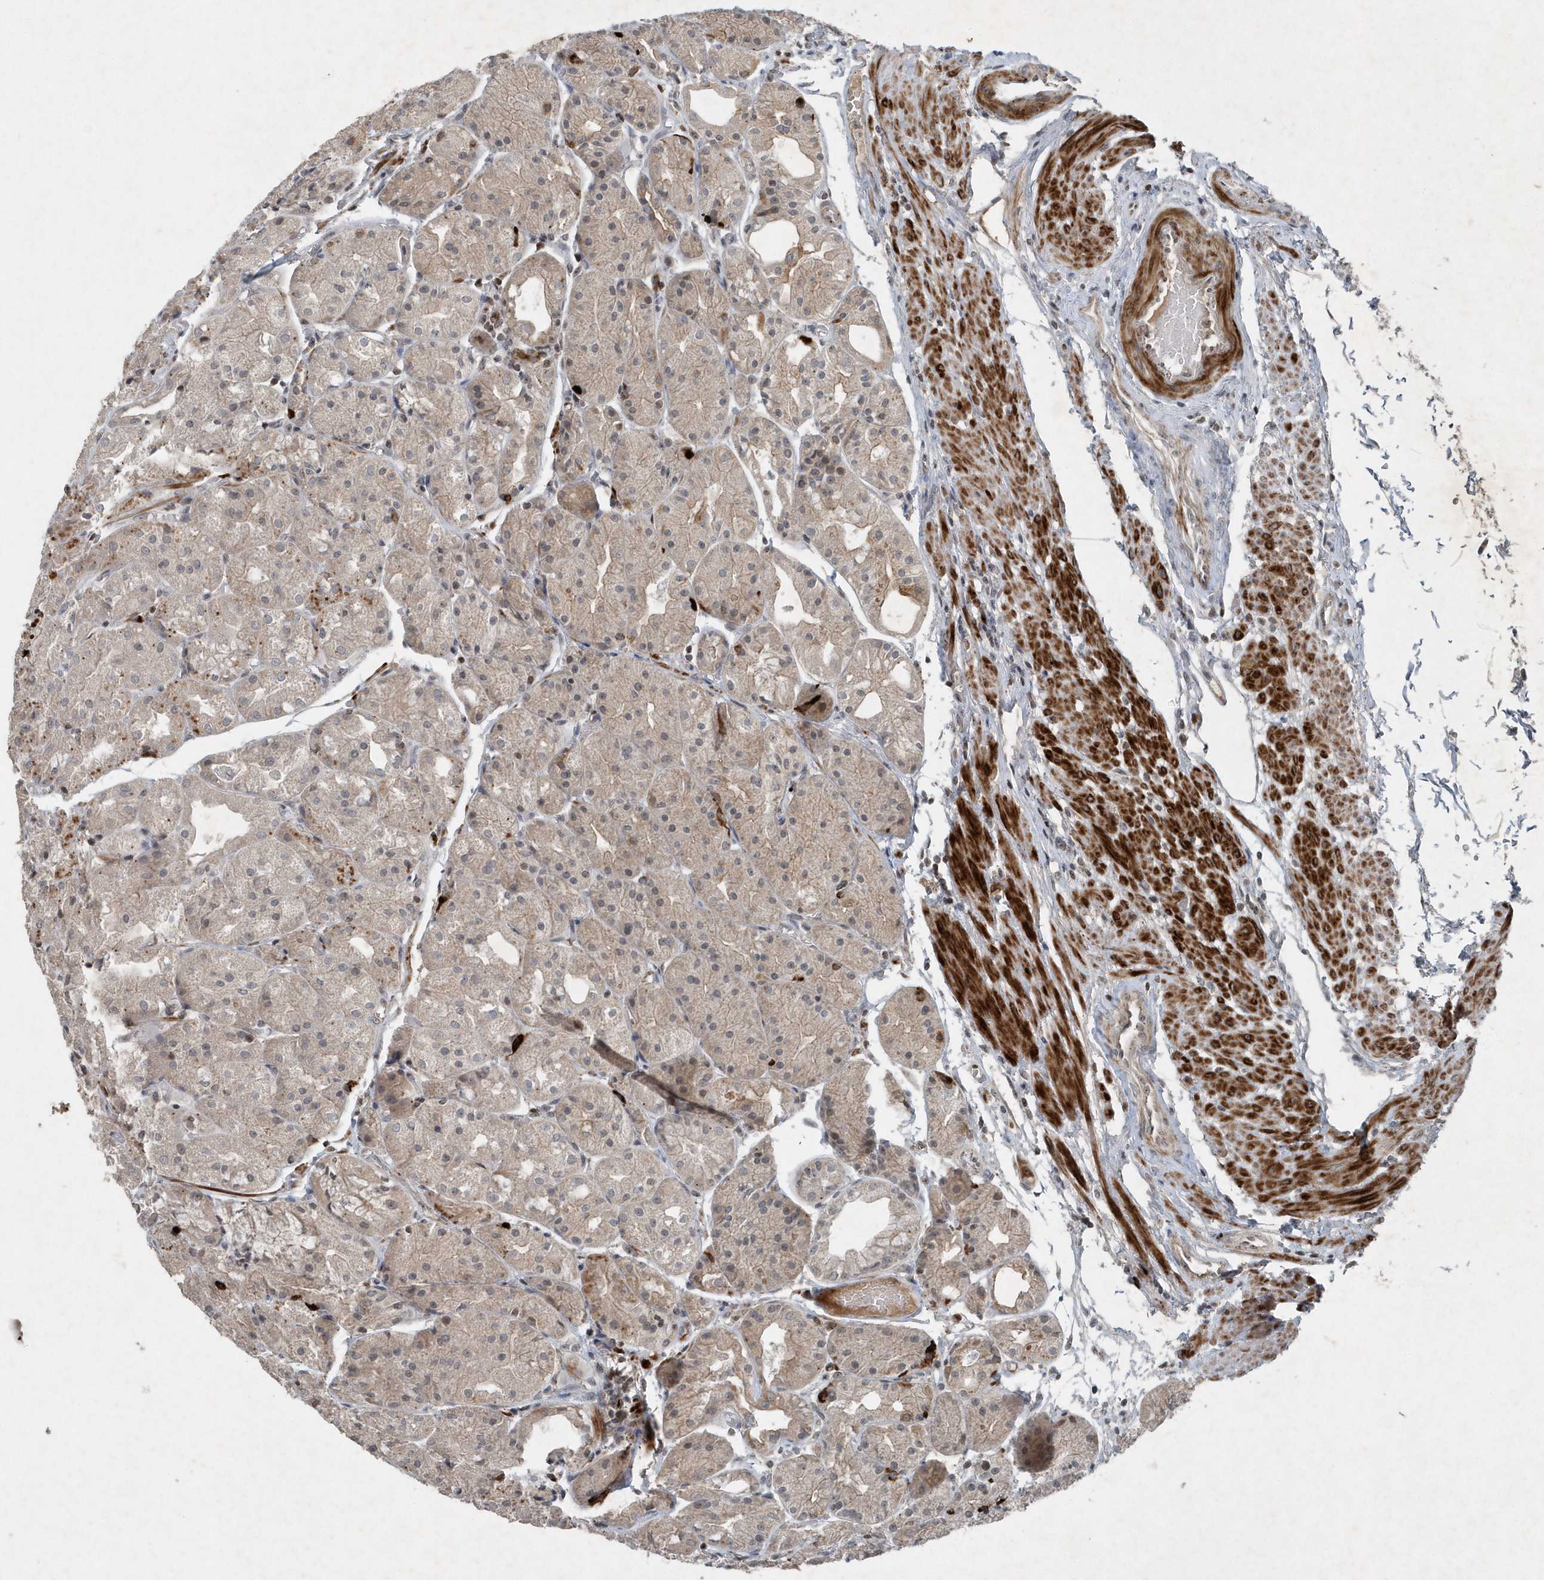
{"staining": {"intensity": "weak", "quantity": ">75%", "location": "cytoplasmic/membranous,nuclear"}, "tissue": "stomach", "cell_type": "Glandular cells", "image_type": "normal", "snomed": [{"axis": "morphology", "description": "Normal tissue, NOS"}, {"axis": "topography", "description": "Stomach, upper"}], "caption": "High-power microscopy captured an immunohistochemistry (IHC) image of normal stomach, revealing weak cytoplasmic/membranous,nuclear positivity in approximately >75% of glandular cells.", "gene": "QTRT2", "patient": {"sex": "male", "age": 72}}